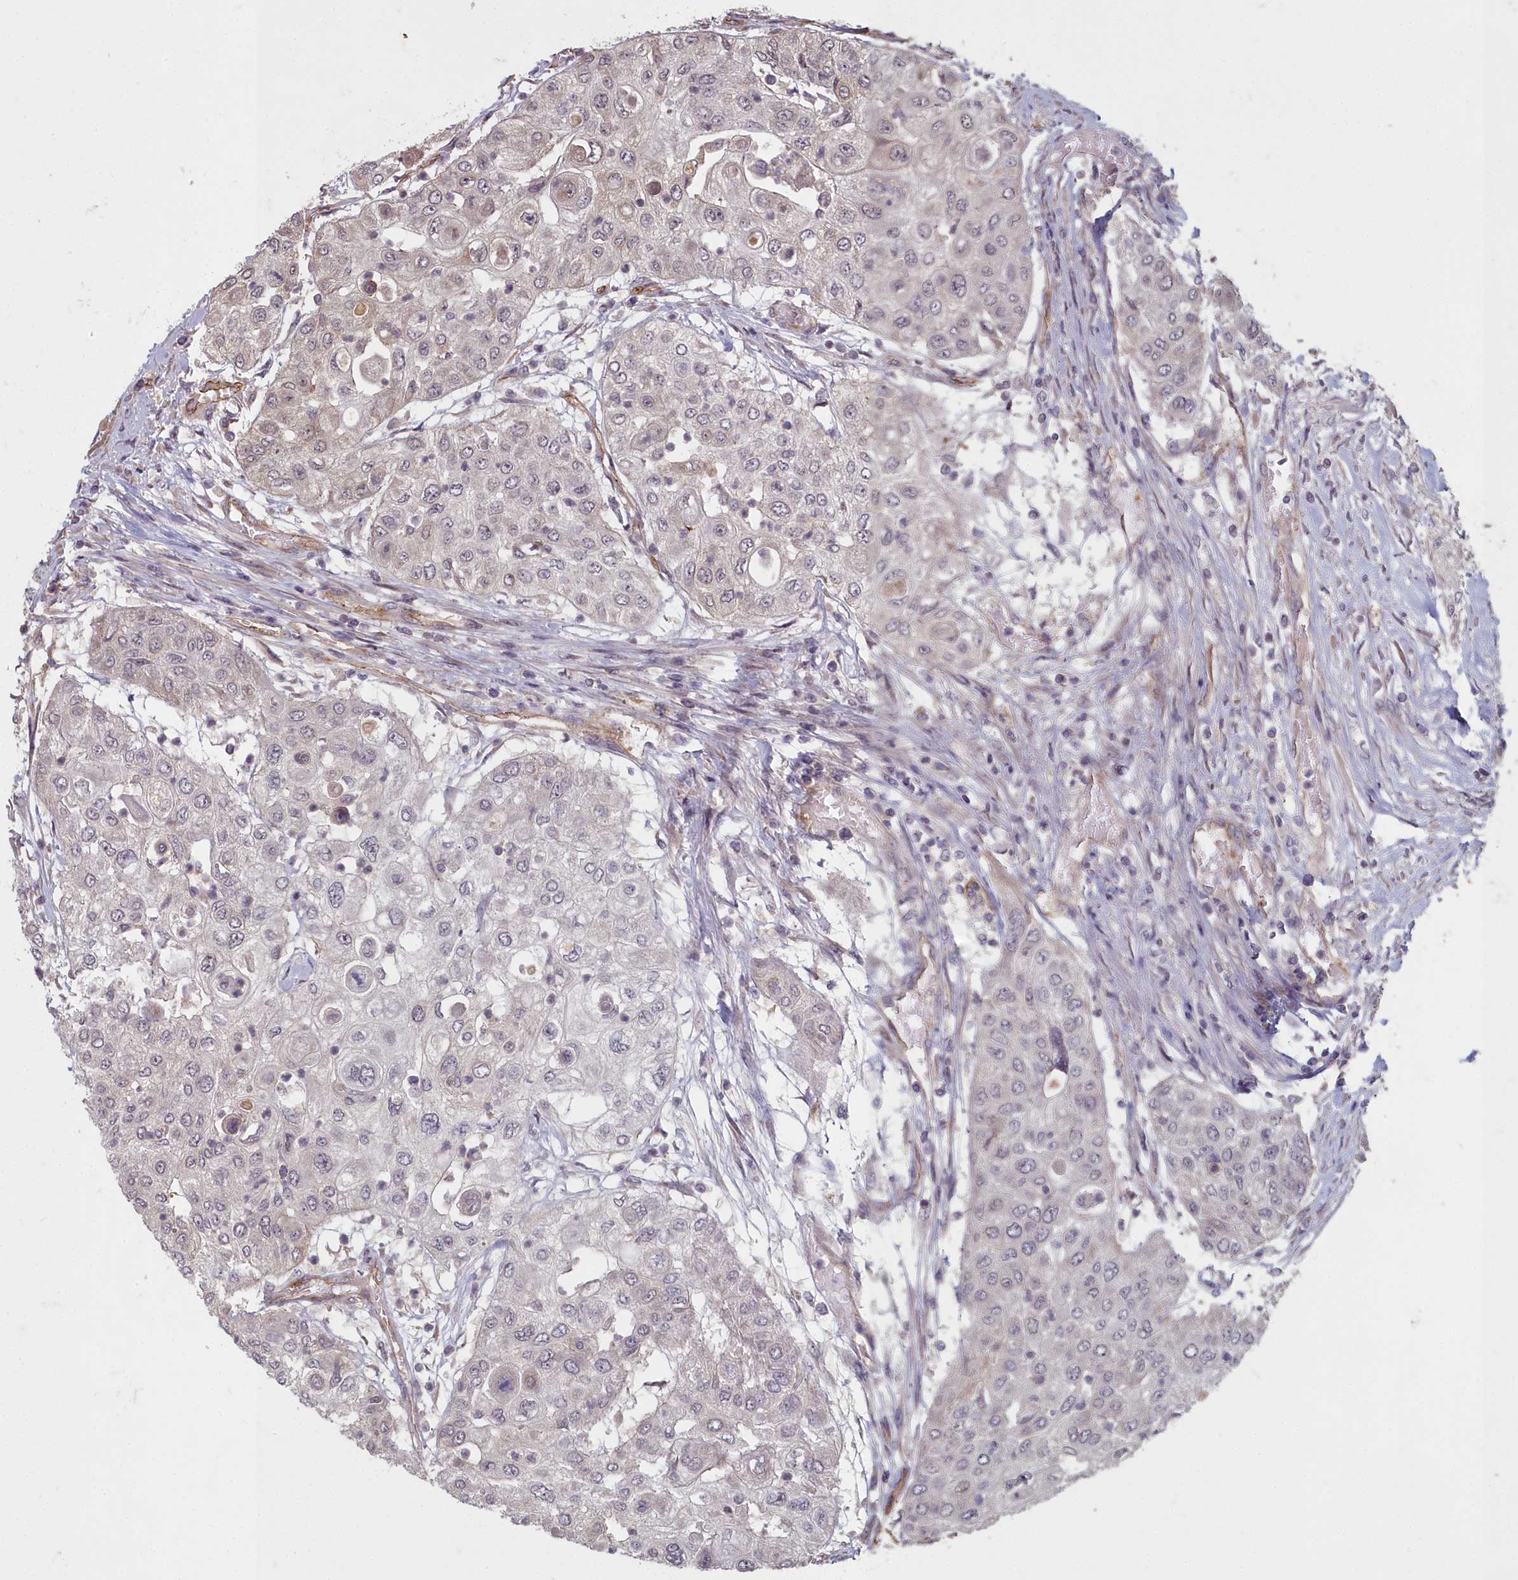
{"staining": {"intensity": "weak", "quantity": "25%-75%", "location": "cytoplasmic/membranous,nuclear"}, "tissue": "urothelial cancer", "cell_type": "Tumor cells", "image_type": "cancer", "snomed": [{"axis": "morphology", "description": "Urothelial carcinoma, High grade"}, {"axis": "topography", "description": "Urinary bladder"}], "caption": "Tumor cells display low levels of weak cytoplasmic/membranous and nuclear staining in approximately 25%-75% of cells in urothelial carcinoma (high-grade).", "gene": "TSPYL4", "patient": {"sex": "female", "age": 79}}